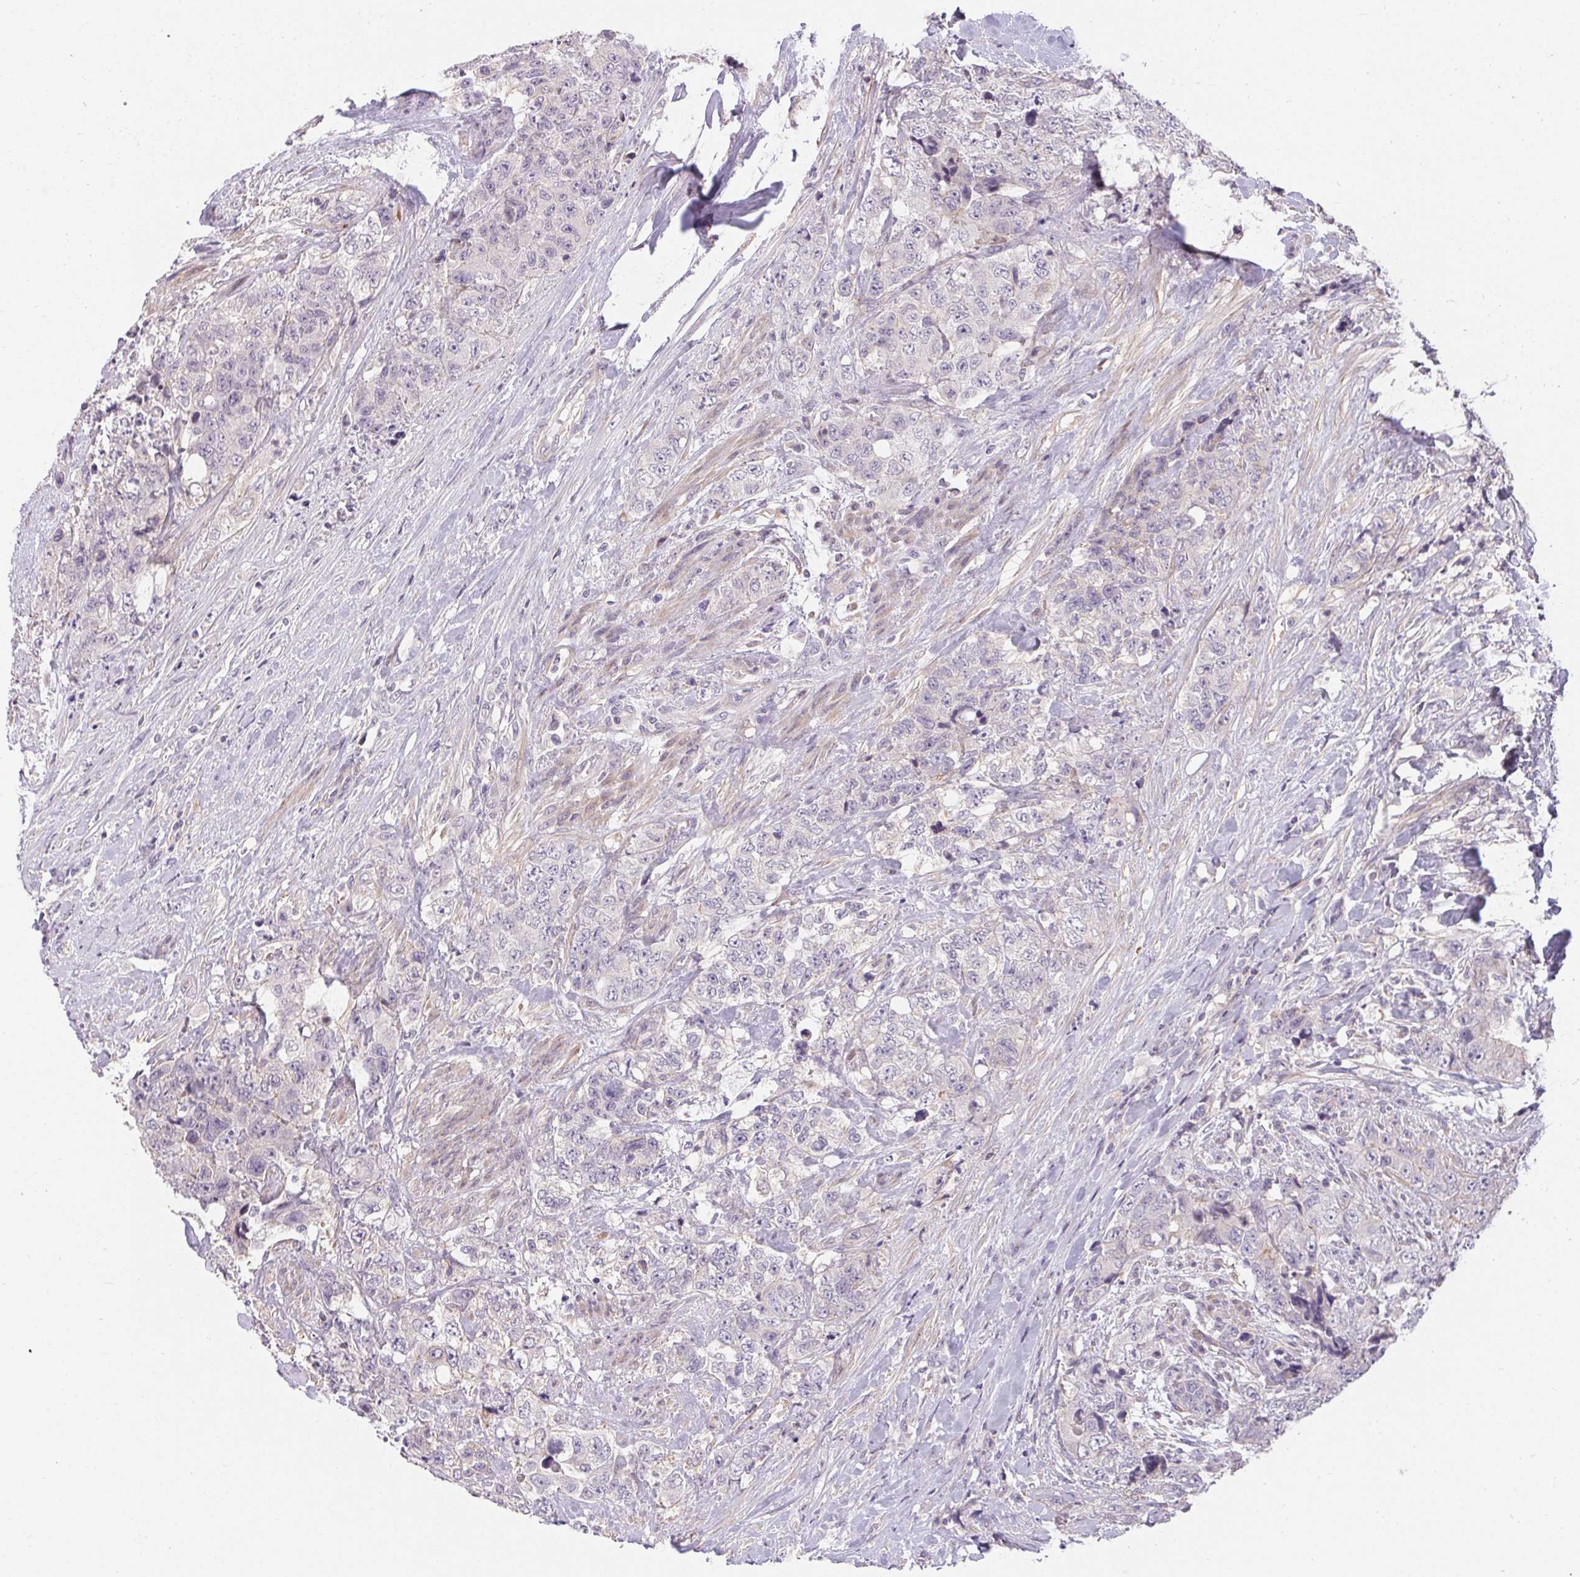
{"staining": {"intensity": "negative", "quantity": "none", "location": "none"}, "tissue": "urothelial cancer", "cell_type": "Tumor cells", "image_type": "cancer", "snomed": [{"axis": "morphology", "description": "Urothelial carcinoma, High grade"}, {"axis": "topography", "description": "Urinary bladder"}], "caption": "A photomicrograph of urothelial cancer stained for a protein exhibits no brown staining in tumor cells.", "gene": "TMEM52B", "patient": {"sex": "female", "age": 78}}